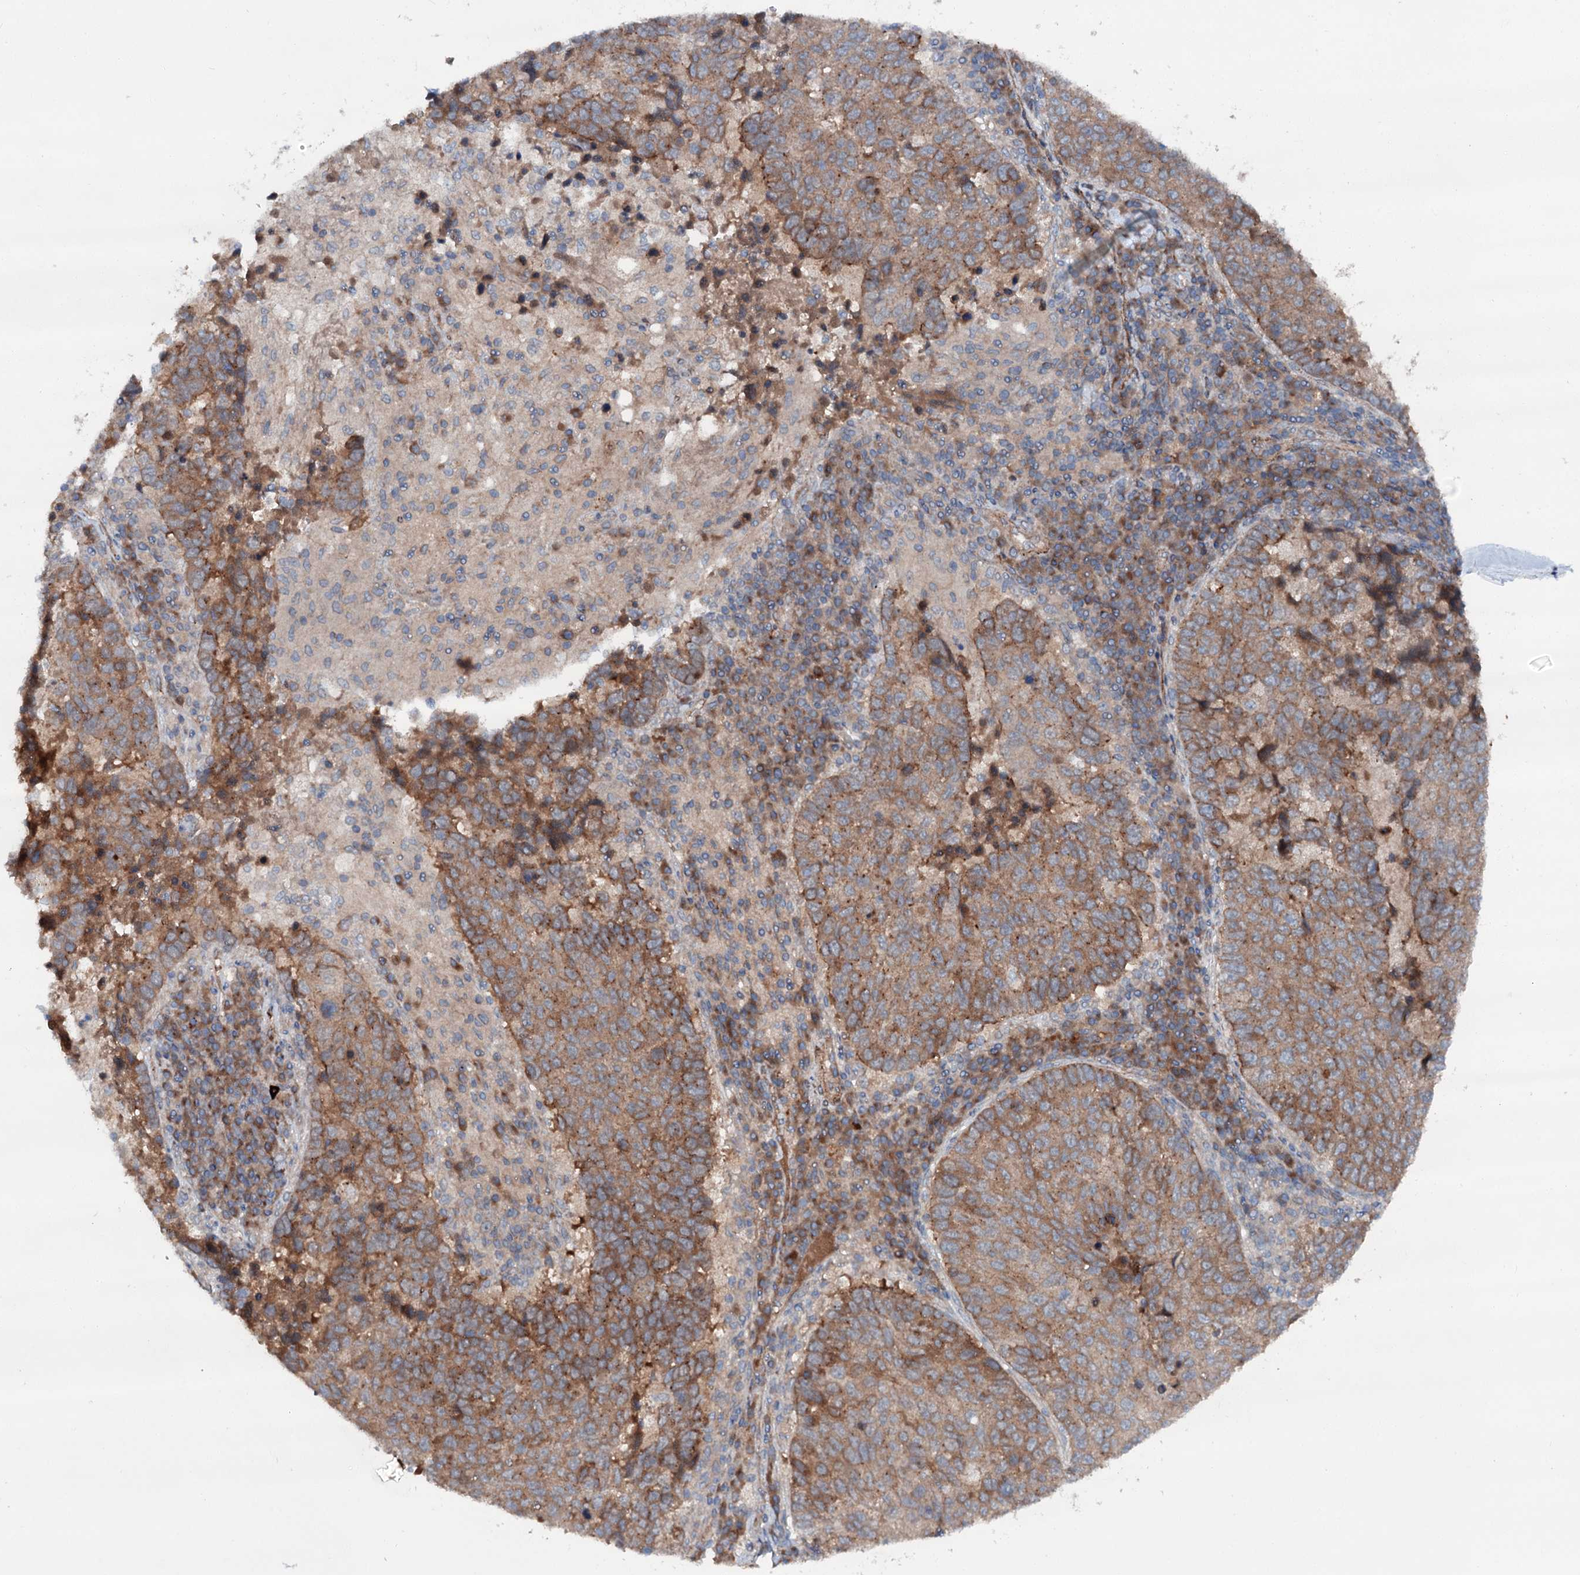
{"staining": {"intensity": "moderate", "quantity": ">75%", "location": "cytoplasmic/membranous"}, "tissue": "lung cancer", "cell_type": "Tumor cells", "image_type": "cancer", "snomed": [{"axis": "morphology", "description": "Squamous cell carcinoma, NOS"}, {"axis": "topography", "description": "Lung"}], "caption": "Immunohistochemical staining of lung squamous cell carcinoma reveals moderate cytoplasmic/membranous protein positivity in about >75% of tumor cells.", "gene": "ADGRG4", "patient": {"sex": "male", "age": 73}}